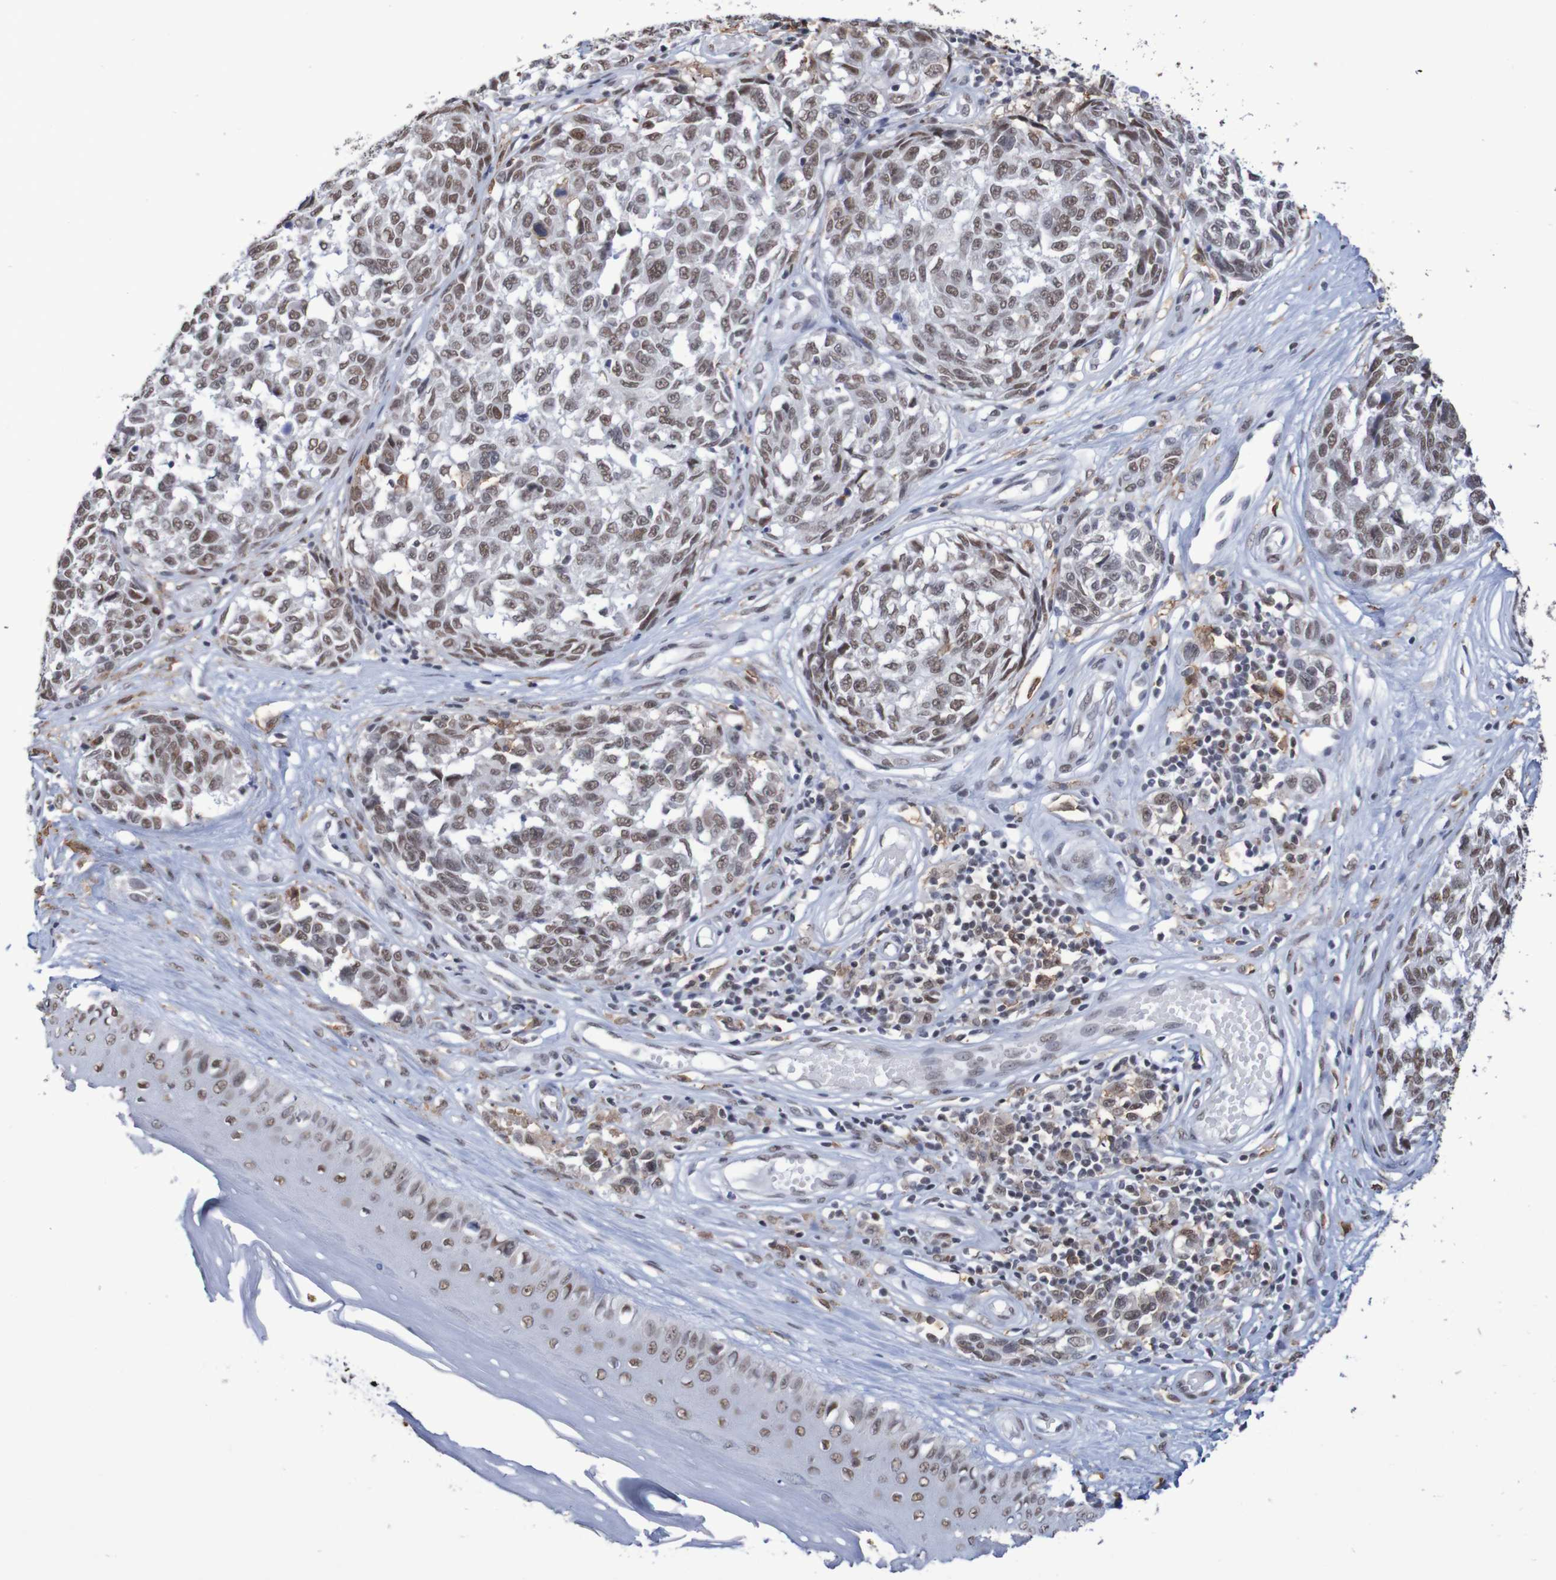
{"staining": {"intensity": "moderate", "quantity": "25%-75%", "location": "nuclear"}, "tissue": "melanoma", "cell_type": "Tumor cells", "image_type": "cancer", "snomed": [{"axis": "morphology", "description": "Malignant melanoma, NOS"}, {"axis": "topography", "description": "Skin"}], "caption": "DAB (3,3'-diaminobenzidine) immunohistochemical staining of malignant melanoma shows moderate nuclear protein positivity in about 25%-75% of tumor cells. The staining was performed using DAB, with brown indicating positive protein expression. Nuclei are stained blue with hematoxylin.", "gene": "MRTFB", "patient": {"sex": "female", "age": 64}}